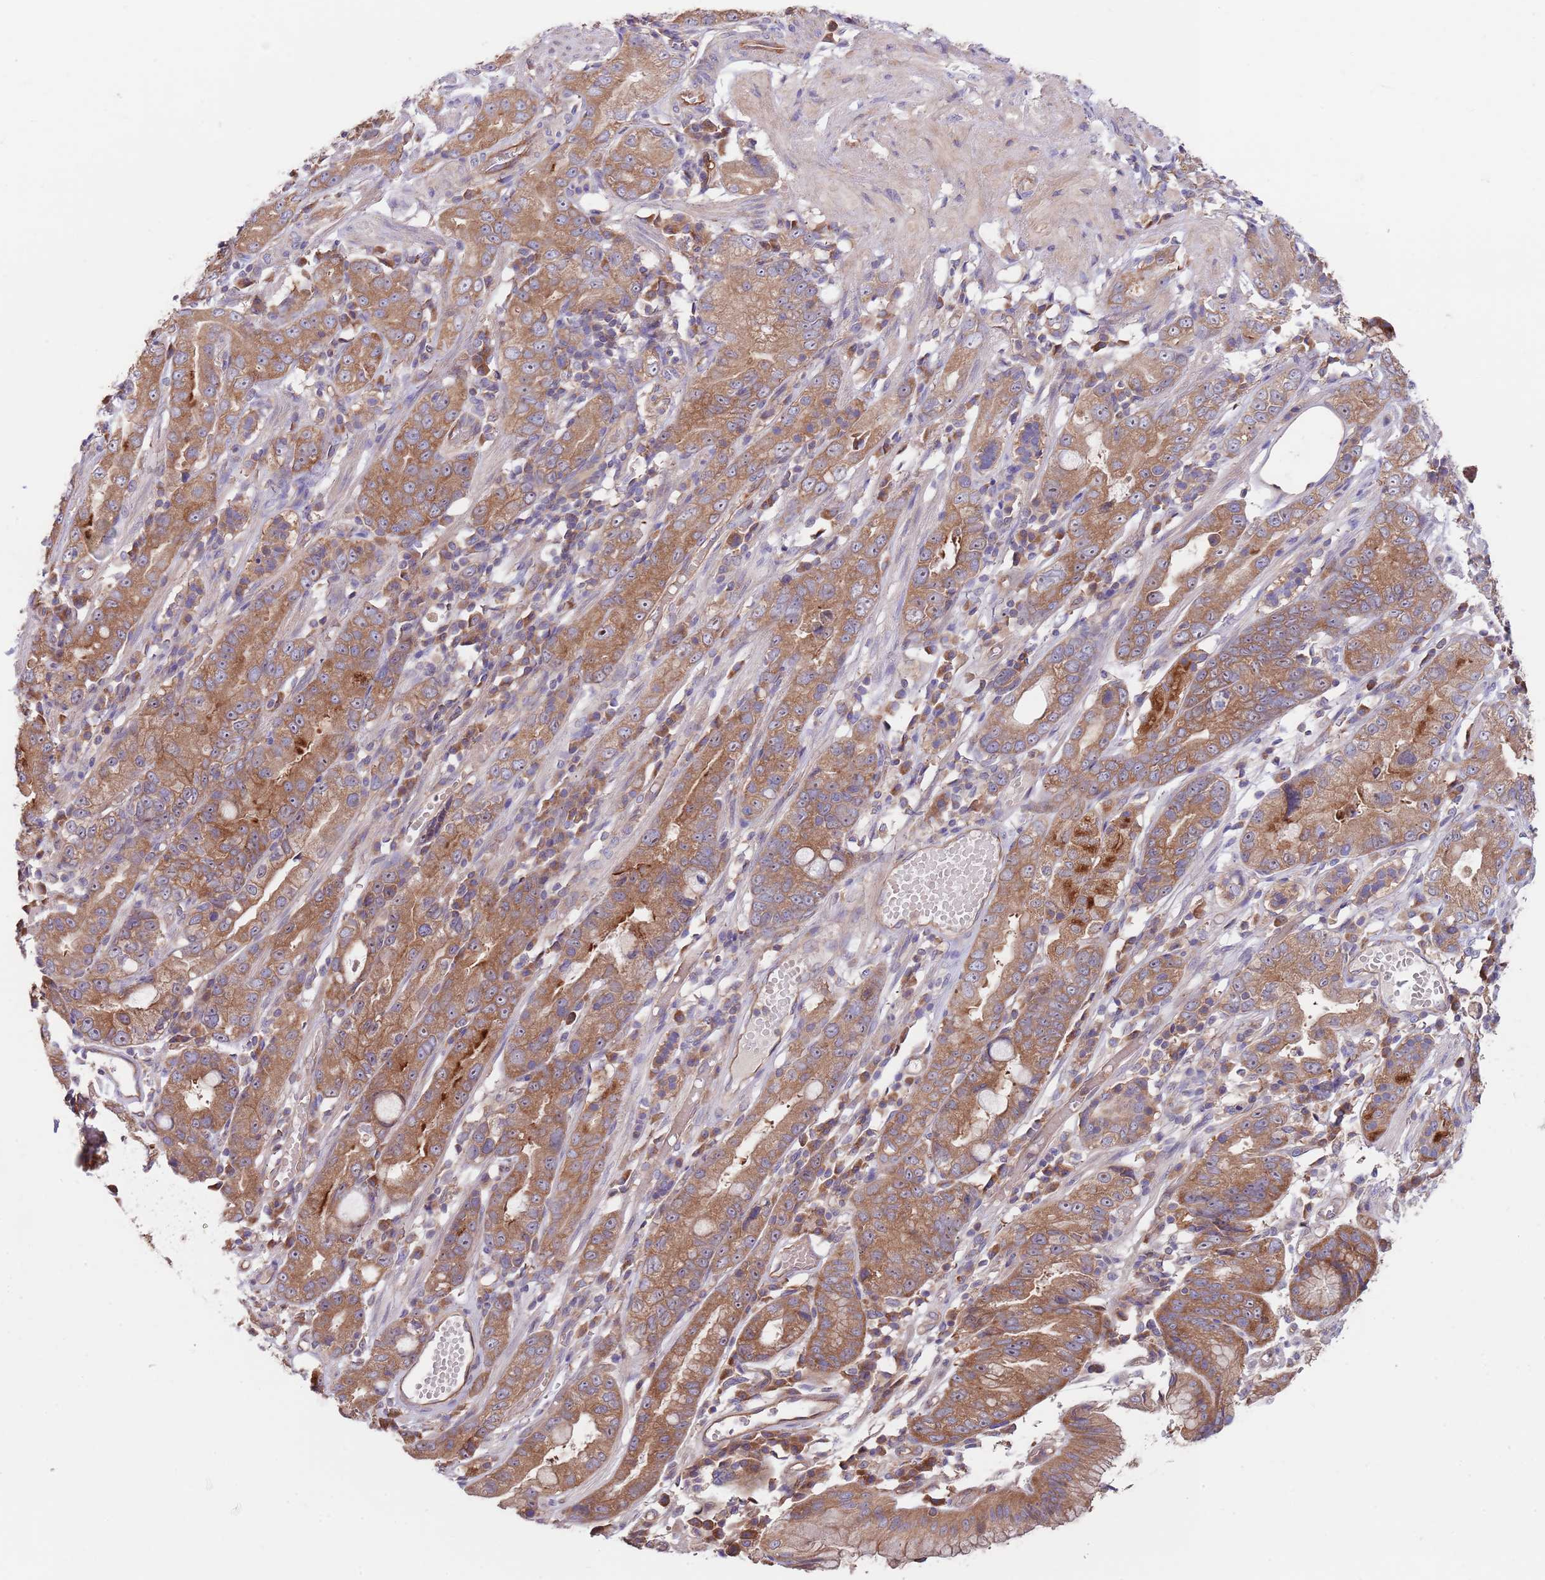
{"staining": {"intensity": "moderate", "quantity": ">75%", "location": "cytoplasmic/membranous"}, "tissue": "stomach cancer", "cell_type": "Tumor cells", "image_type": "cancer", "snomed": [{"axis": "morphology", "description": "Adenocarcinoma, NOS"}, {"axis": "topography", "description": "Stomach"}], "caption": "Immunohistochemistry photomicrograph of stomach cancer stained for a protein (brown), which exhibits medium levels of moderate cytoplasmic/membranous staining in approximately >75% of tumor cells.", "gene": "EIF3F", "patient": {"sex": "male", "age": 55}}